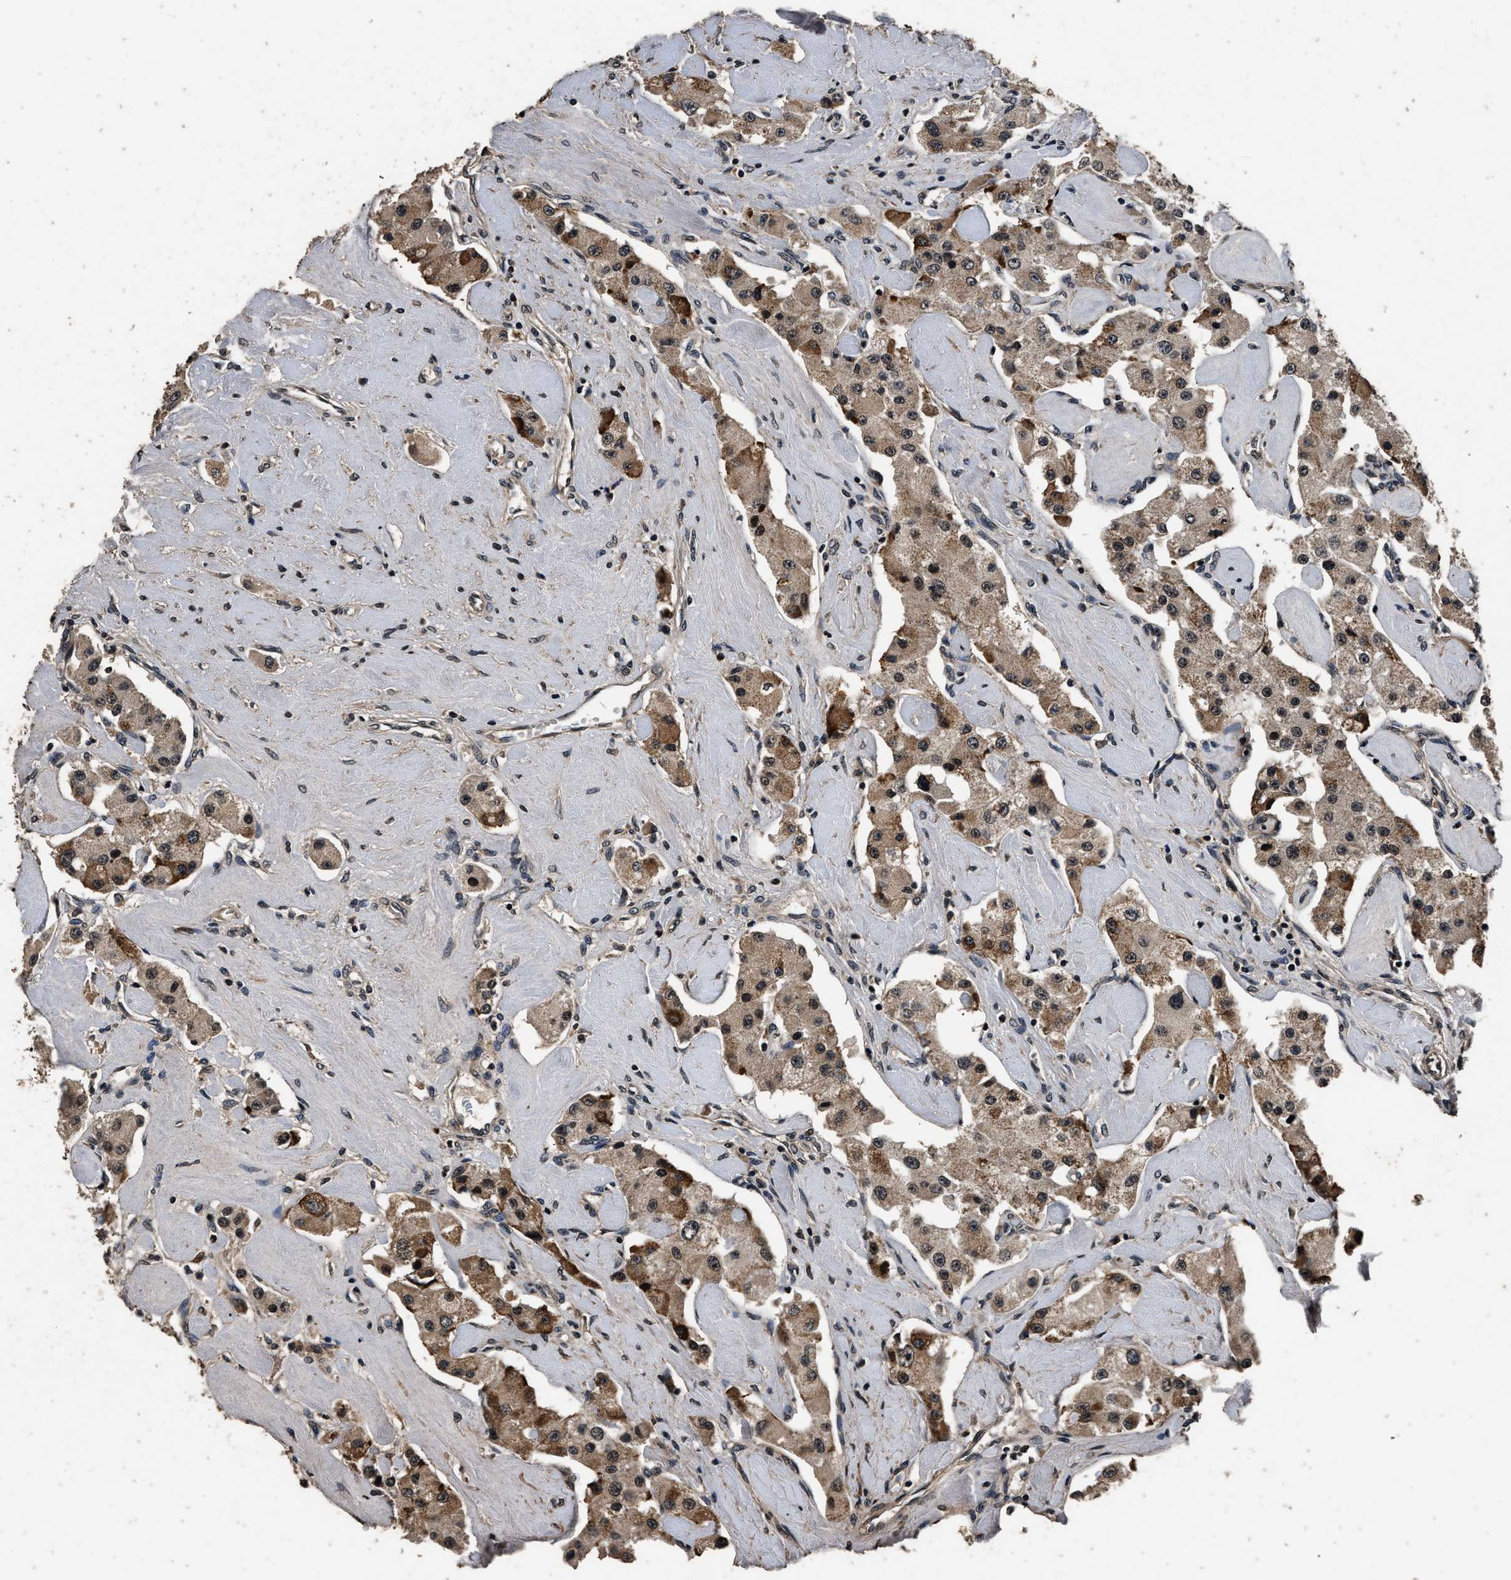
{"staining": {"intensity": "moderate", "quantity": ">75%", "location": "cytoplasmic/membranous,nuclear"}, "tissue": "carcinoid", "cell_type": "Tumor cells", "image_type": "cancer", "snomed": [{"axis": "morphology", "description": "Carcinoid, malignant, NOS"}, {"axis": "topography", "description": "Pancreas"}], "caption": "Immunohistochemical staining of carcinoid (malignant) demonstrates medium levels of moderate cytoplasmic/membranous and nuclear expression in approximately >75% of tumor cells. (DAB IHC, brown staining for protein, blue staining for nuclei).", "gene": "CSTF1", "patient": {"sex": "male", "age": 41}}